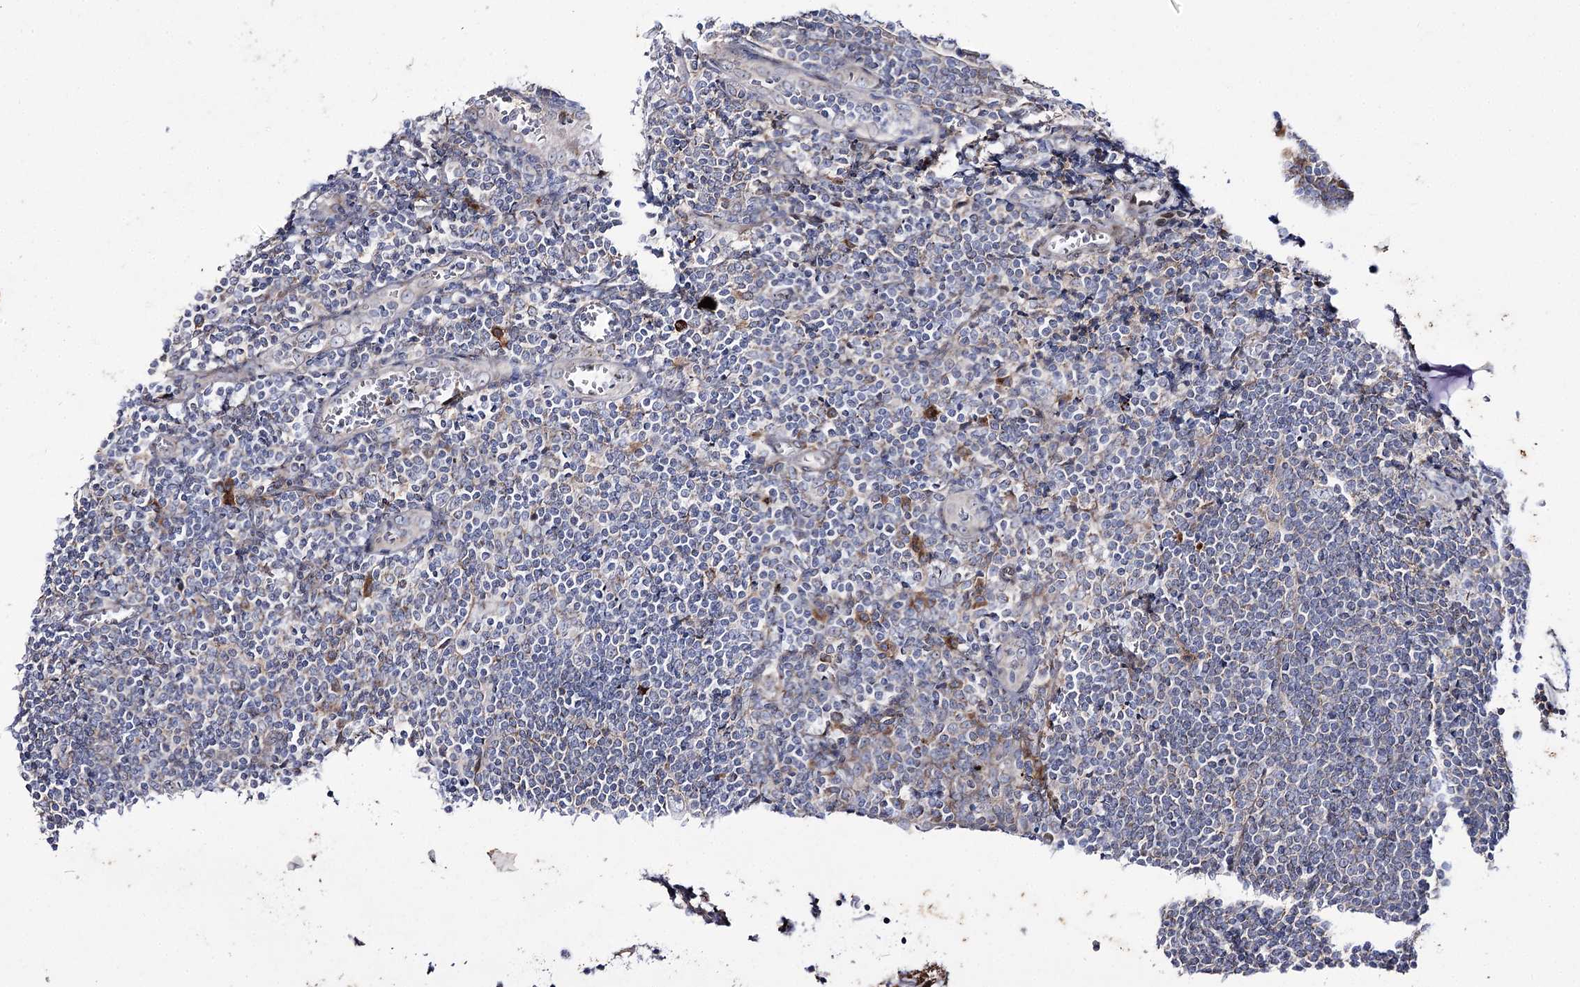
{"staining": {"intensity": "moderate", "quantity": "<25%", "location": "cytoplasmic/membranous"}, "tissue": "tonsil", "cell_type": "Germinal center cells", "image_type": "normal", "snomed": [{"axis": "morphology", "description": "Normal tissue, NOS"}, {"axis": "topography", "description": "Tonsil"}], "caption": "DAB immunohistochemical staining of unremarkable tonsil demonstrates moderate cytoplasmic/membranous protein positivity in about <25% of germinal center cells. The staining was performed using DAB, with brown indicating positive protein expression. Nuclei are stained blue with hematoxylin.", "gene": "C11orf80", "patient": {"sex": "male", "age": 27}}